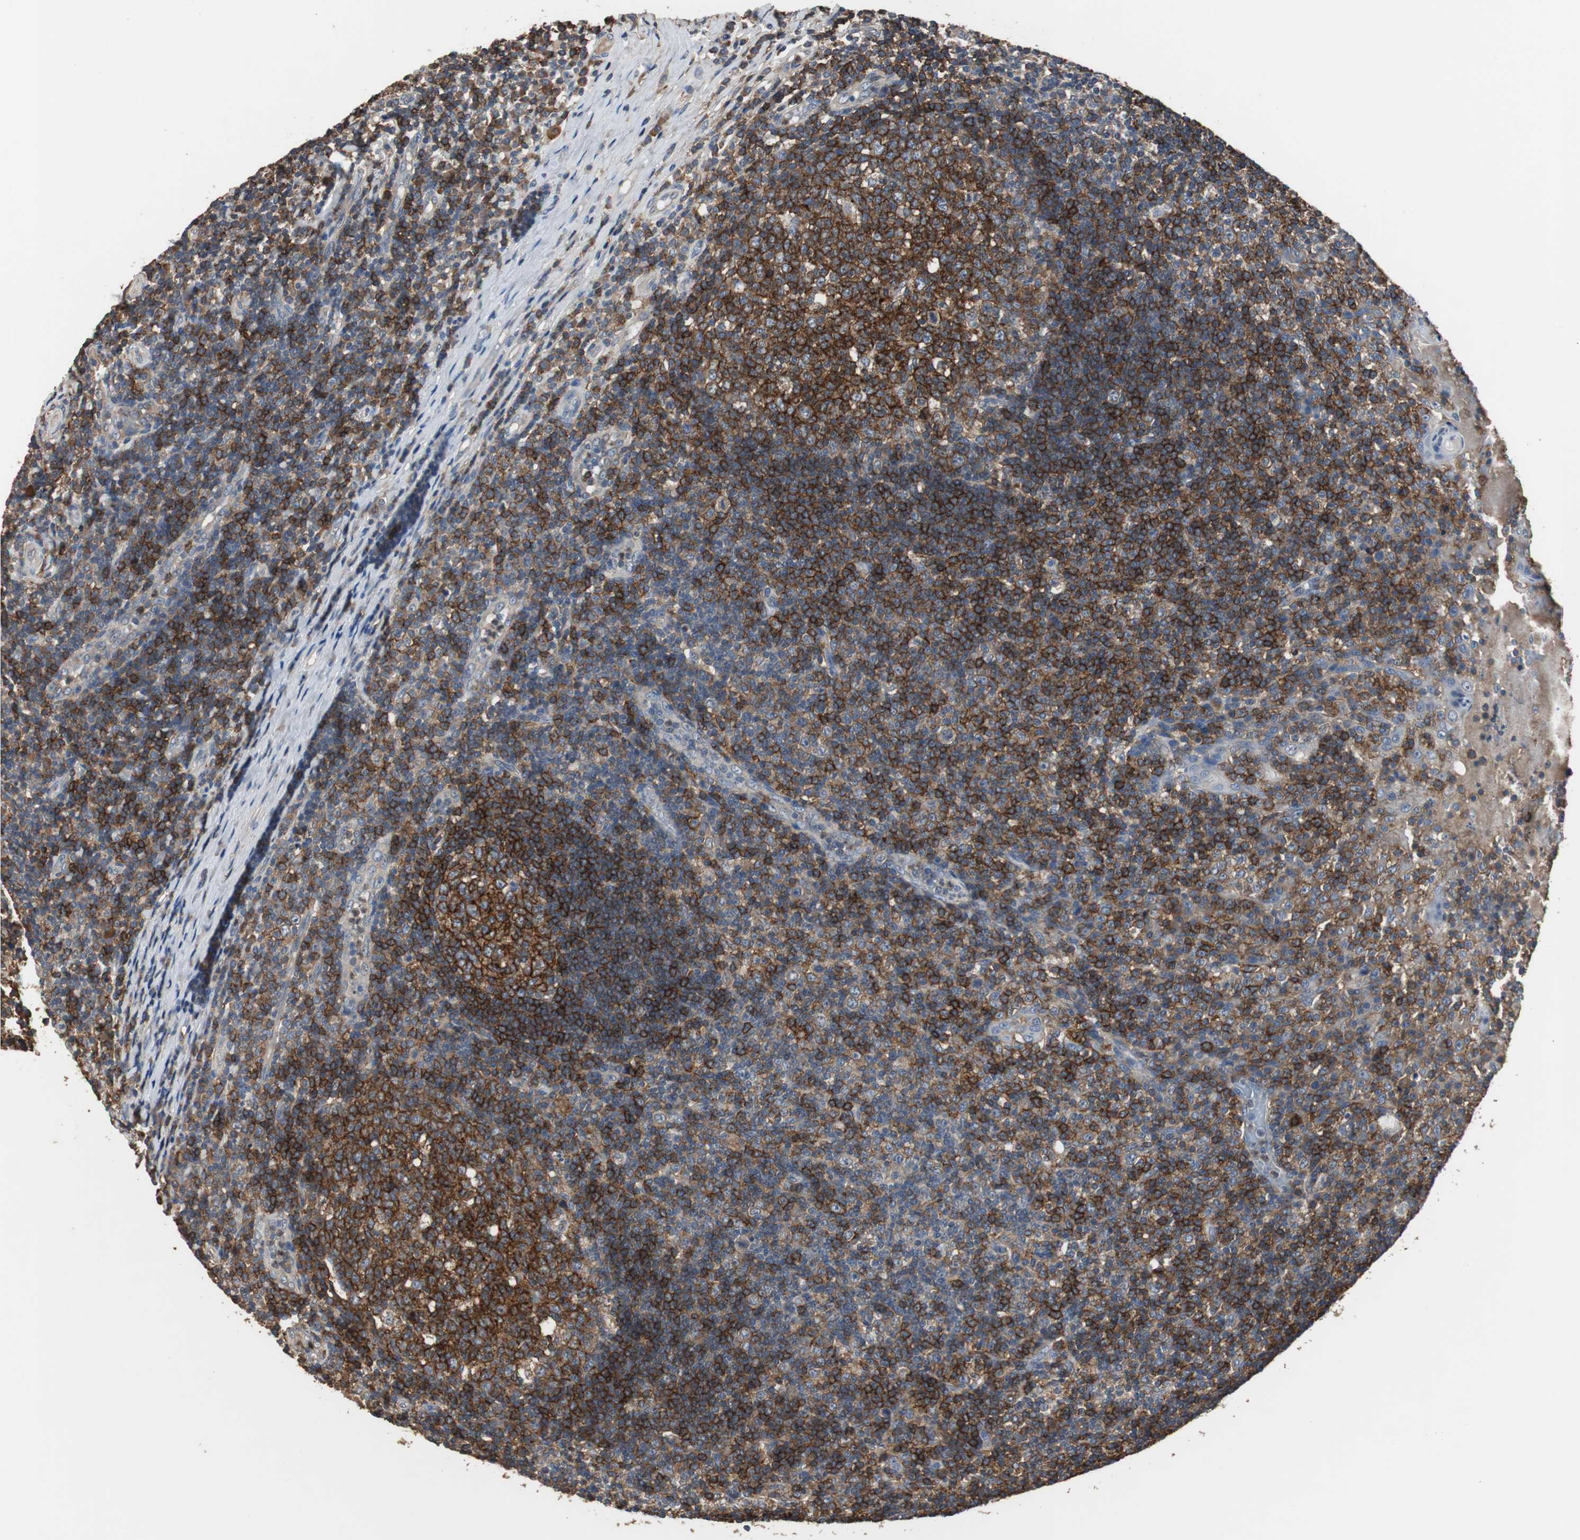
{"staining": {"intensity": "strong", "quantity": ">75%", "location": "cytoplasmic/membranous"}, "tissue": "tonsil", "cell_type": "Germinal center cells", "image_type": "normal", "snomed": [{"axis": "morphology", "description": "Normal tissue, NOS"}, {"axis": "topography", "description": "Tonsil"}], "caption": "IHC histopathology image of benign human tonsil stained for a protein (brown), which exhibits high levels of strong cytoplasmic/membranous staining in about >75% of germinal center cells.", "gene": "SCIMP", "patient": {"sex": "female", "age": 40}}